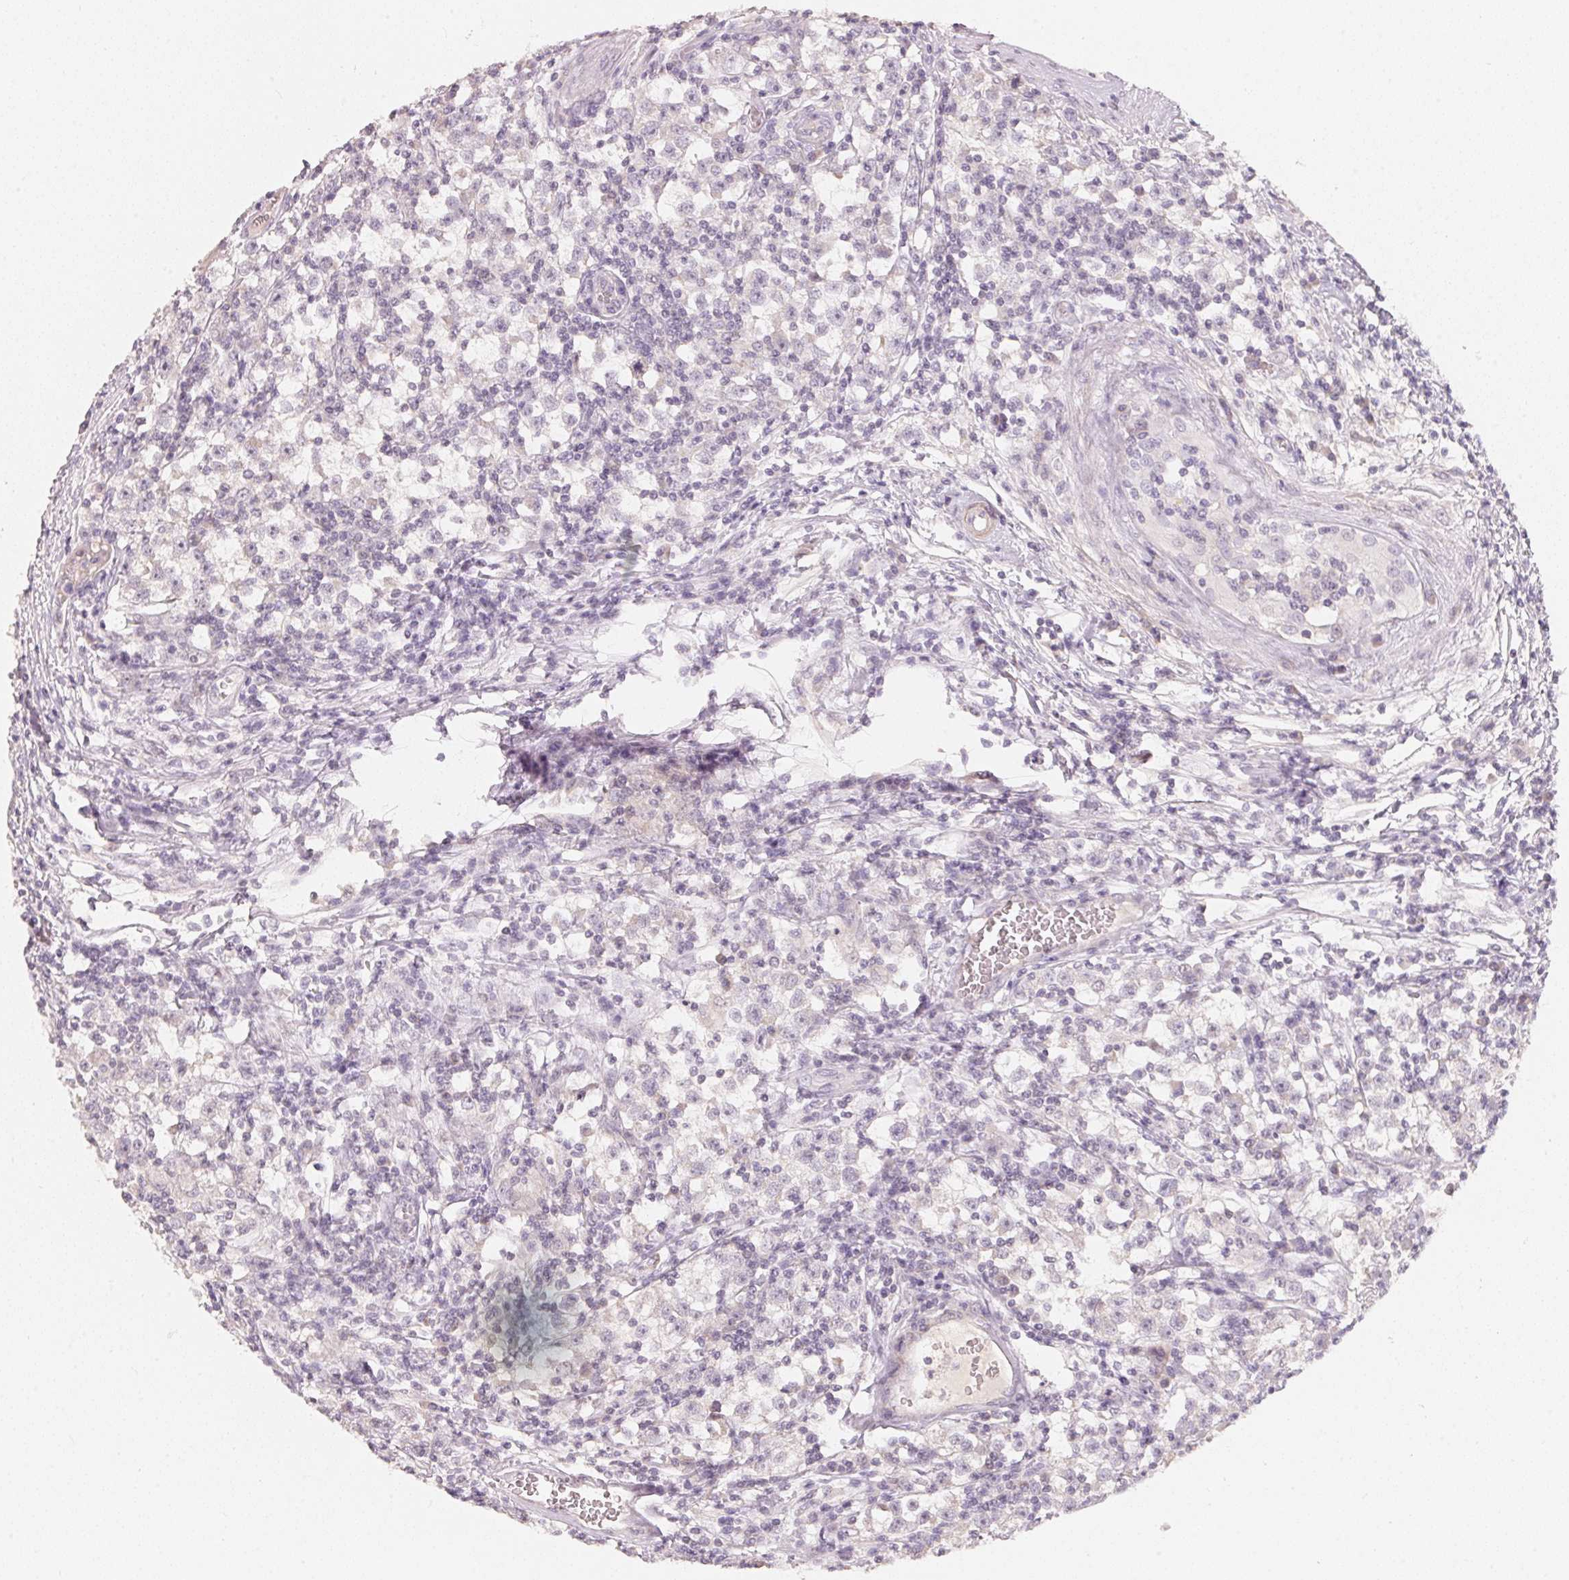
{"staining": {"intensity": "negative", "quantity": "none", "location": "none"}, "tissue": "testis cancer", "cell_type": "Tumor cells", "image_type": "cancer", "snomed": [{"axis": "morphology", "description": "Seminoma, NOS"}, {"axis": "topography", "description": "Testis"}], "caption": "A high-resolution image shows IHC staining of seminoma (testis), which exhibits no significant staining in tumor cells.", "gene": "TP53AIP1", "patient": {"sex": "male", "age": 31}}